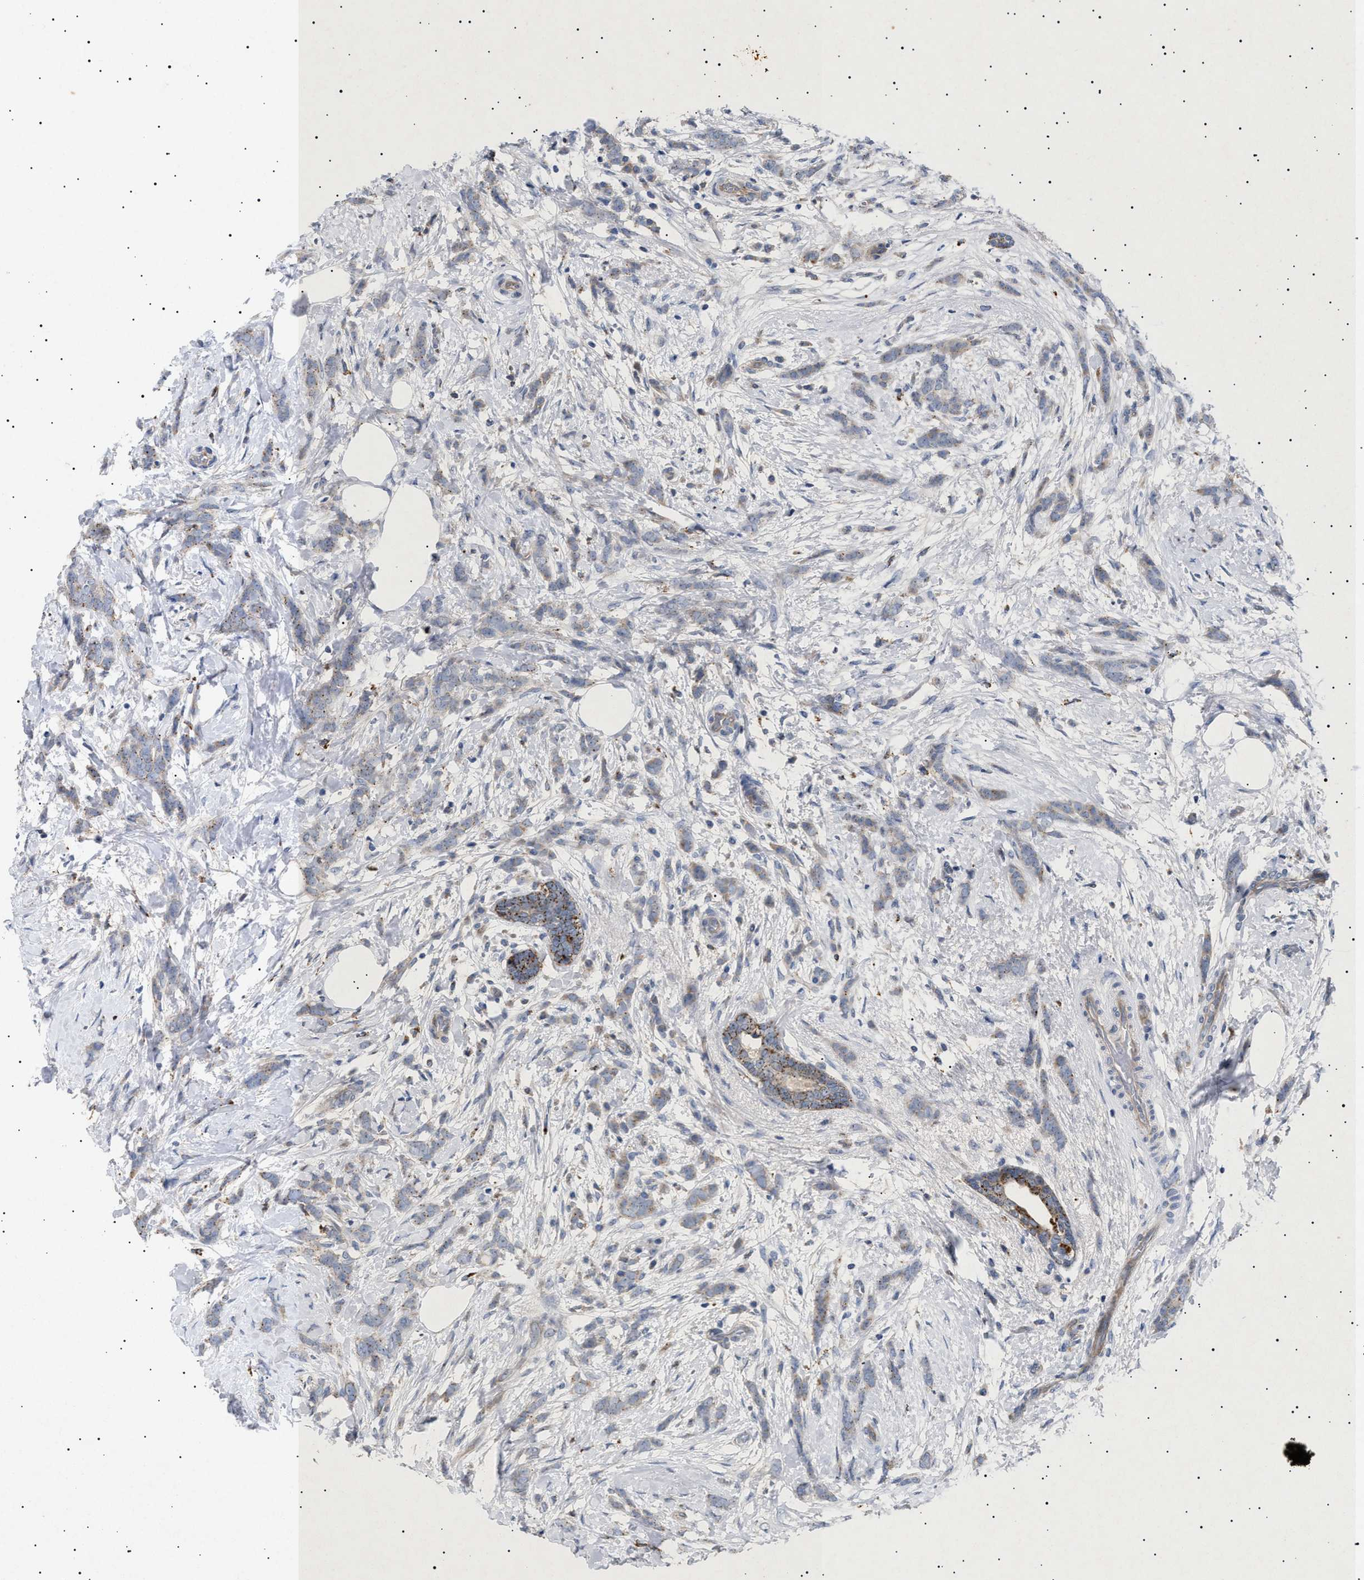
{"staining": {"intensity": "weak", "quantity": "<25%", "location": "cytoplasmic/membranous"}, "tissue": "breast cancer", "cell_type": "Tumor cells", "image_type": "cancer", "snomed": [{"axis": "morphology", "description": "Lobular carcinoma, in situ"}, {"axis": "morphology", "description": "Lobular carcinoma"}, {"axis": "topography", "description": "Breast"}], "caption": "Human lobular carcinoma in situ (breast) stained for a protein using immunohistochemistry shows no expression in tumor cells.", "gene": "SIRT5", "patient": {"sex": "female", "age": 41}}